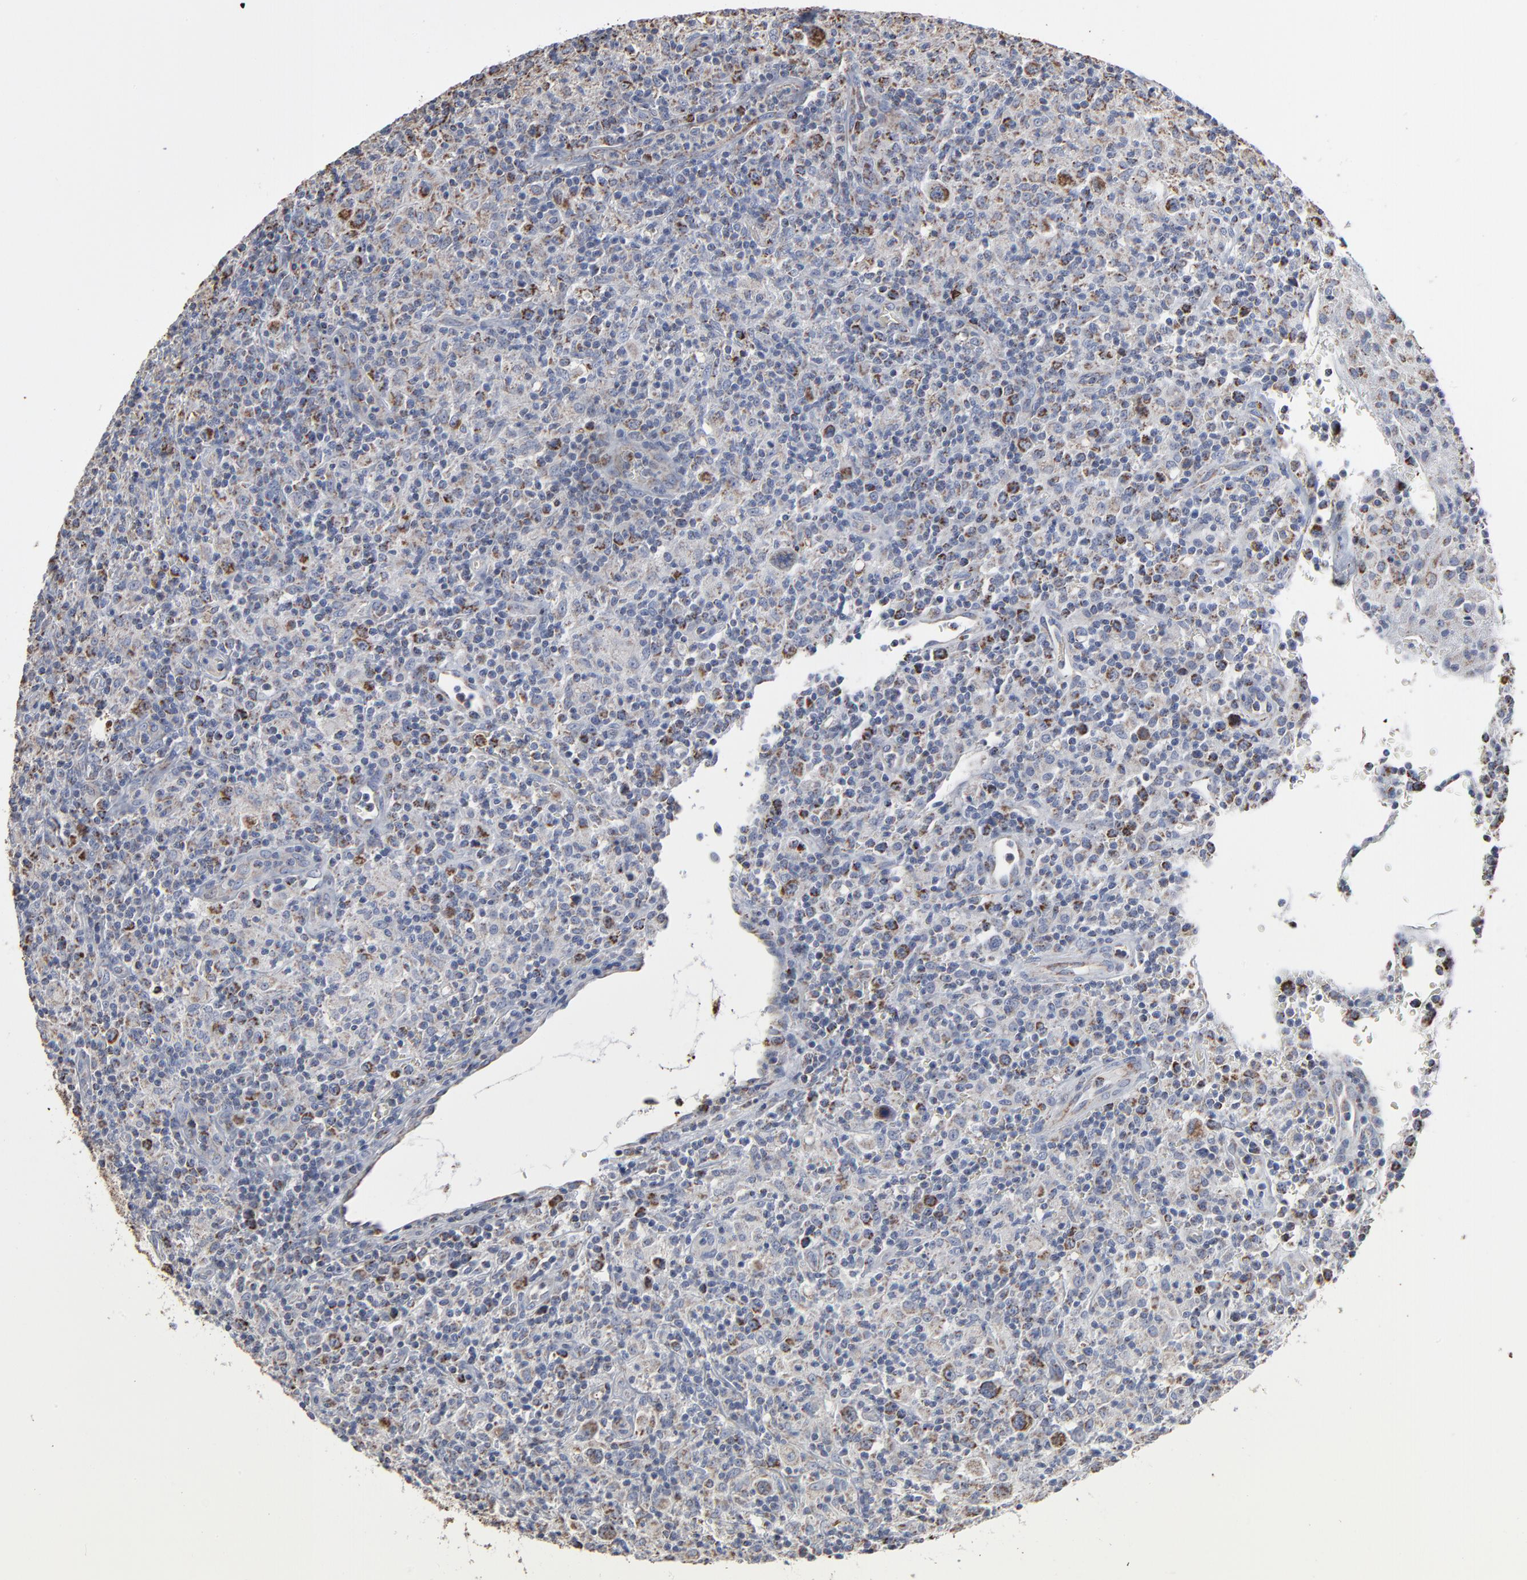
{"staining": {"intensity": "strong", "quantity": "25%-75%", "location": "cytoplasmic/membranous"}, "tissue": "lymphoma", "cell_type": "Tumor cells", "image_type": "cancer", "snomed": [{"axis": "morphology", "description": "Hodgkin's disease, NOS"}, {"axis": "topography", "description": "Lymph node"}], "caption": "Immunohistochemical staining of human lymphoma exhibits high levels of strong cytoplasmic/membranous positivity in approximately 25%-75% of tumor cells.", "gene": "UQCRC1", "patient": {"sex": "male", "age": 65}}